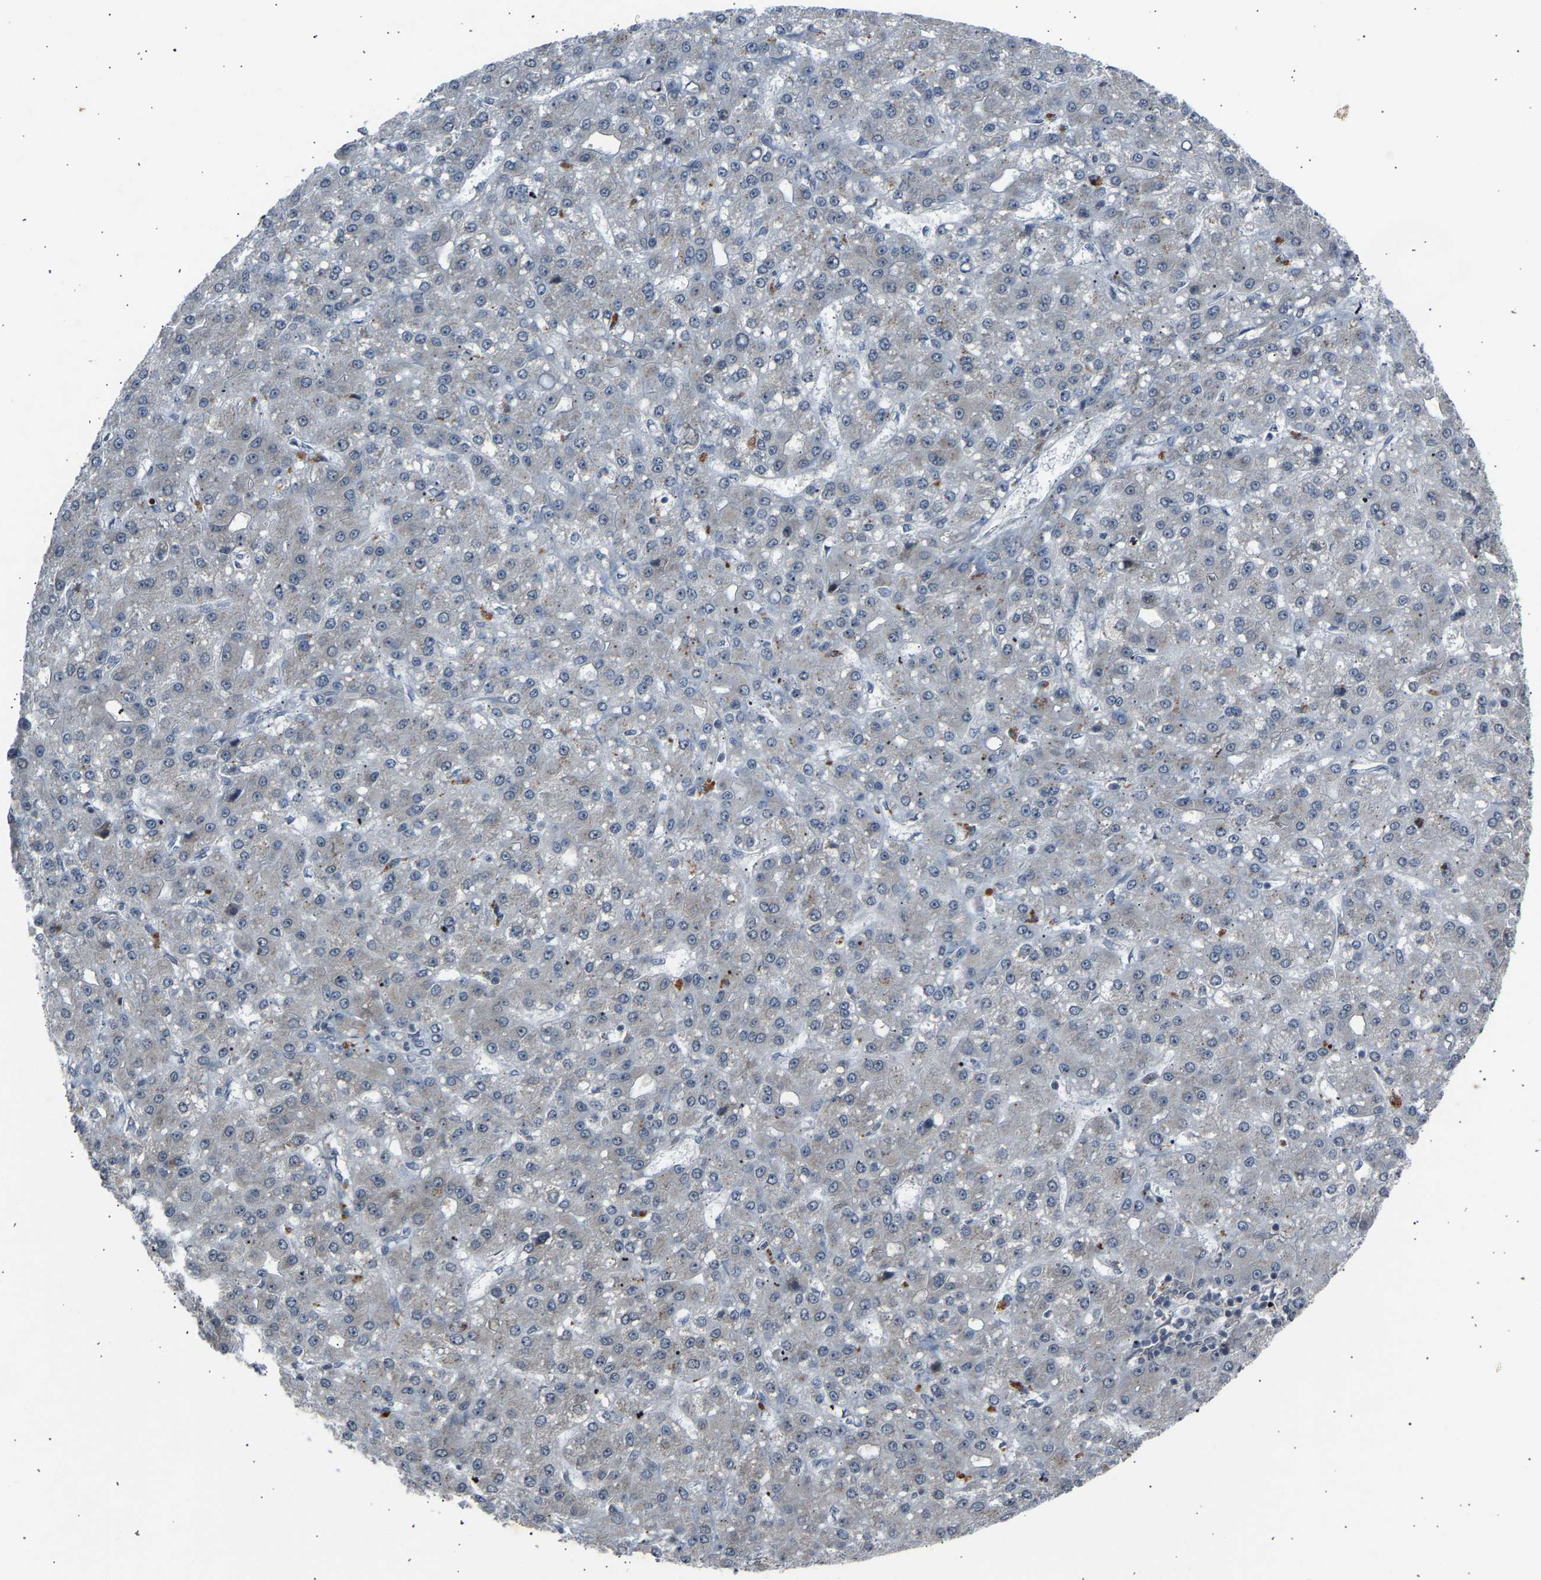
{"staining": {"intensity": "negative", "quantity": "none", "location": "none"}, "tissue": "liver cancer", "cell_type": "Tumor cells", "image_type": "cancer", "snomed": [{"axis": "morphology", "description": "Carcinoma, Hepatocellular, NOS"}, {"axis": "topography", "description": "Liver"}], "caption": "Photomicrograph shows no significant protein positivity in tumor cells of liver cancer.", "gene": "SLIRP", "patient": {"sex": "male", "age": 67}}